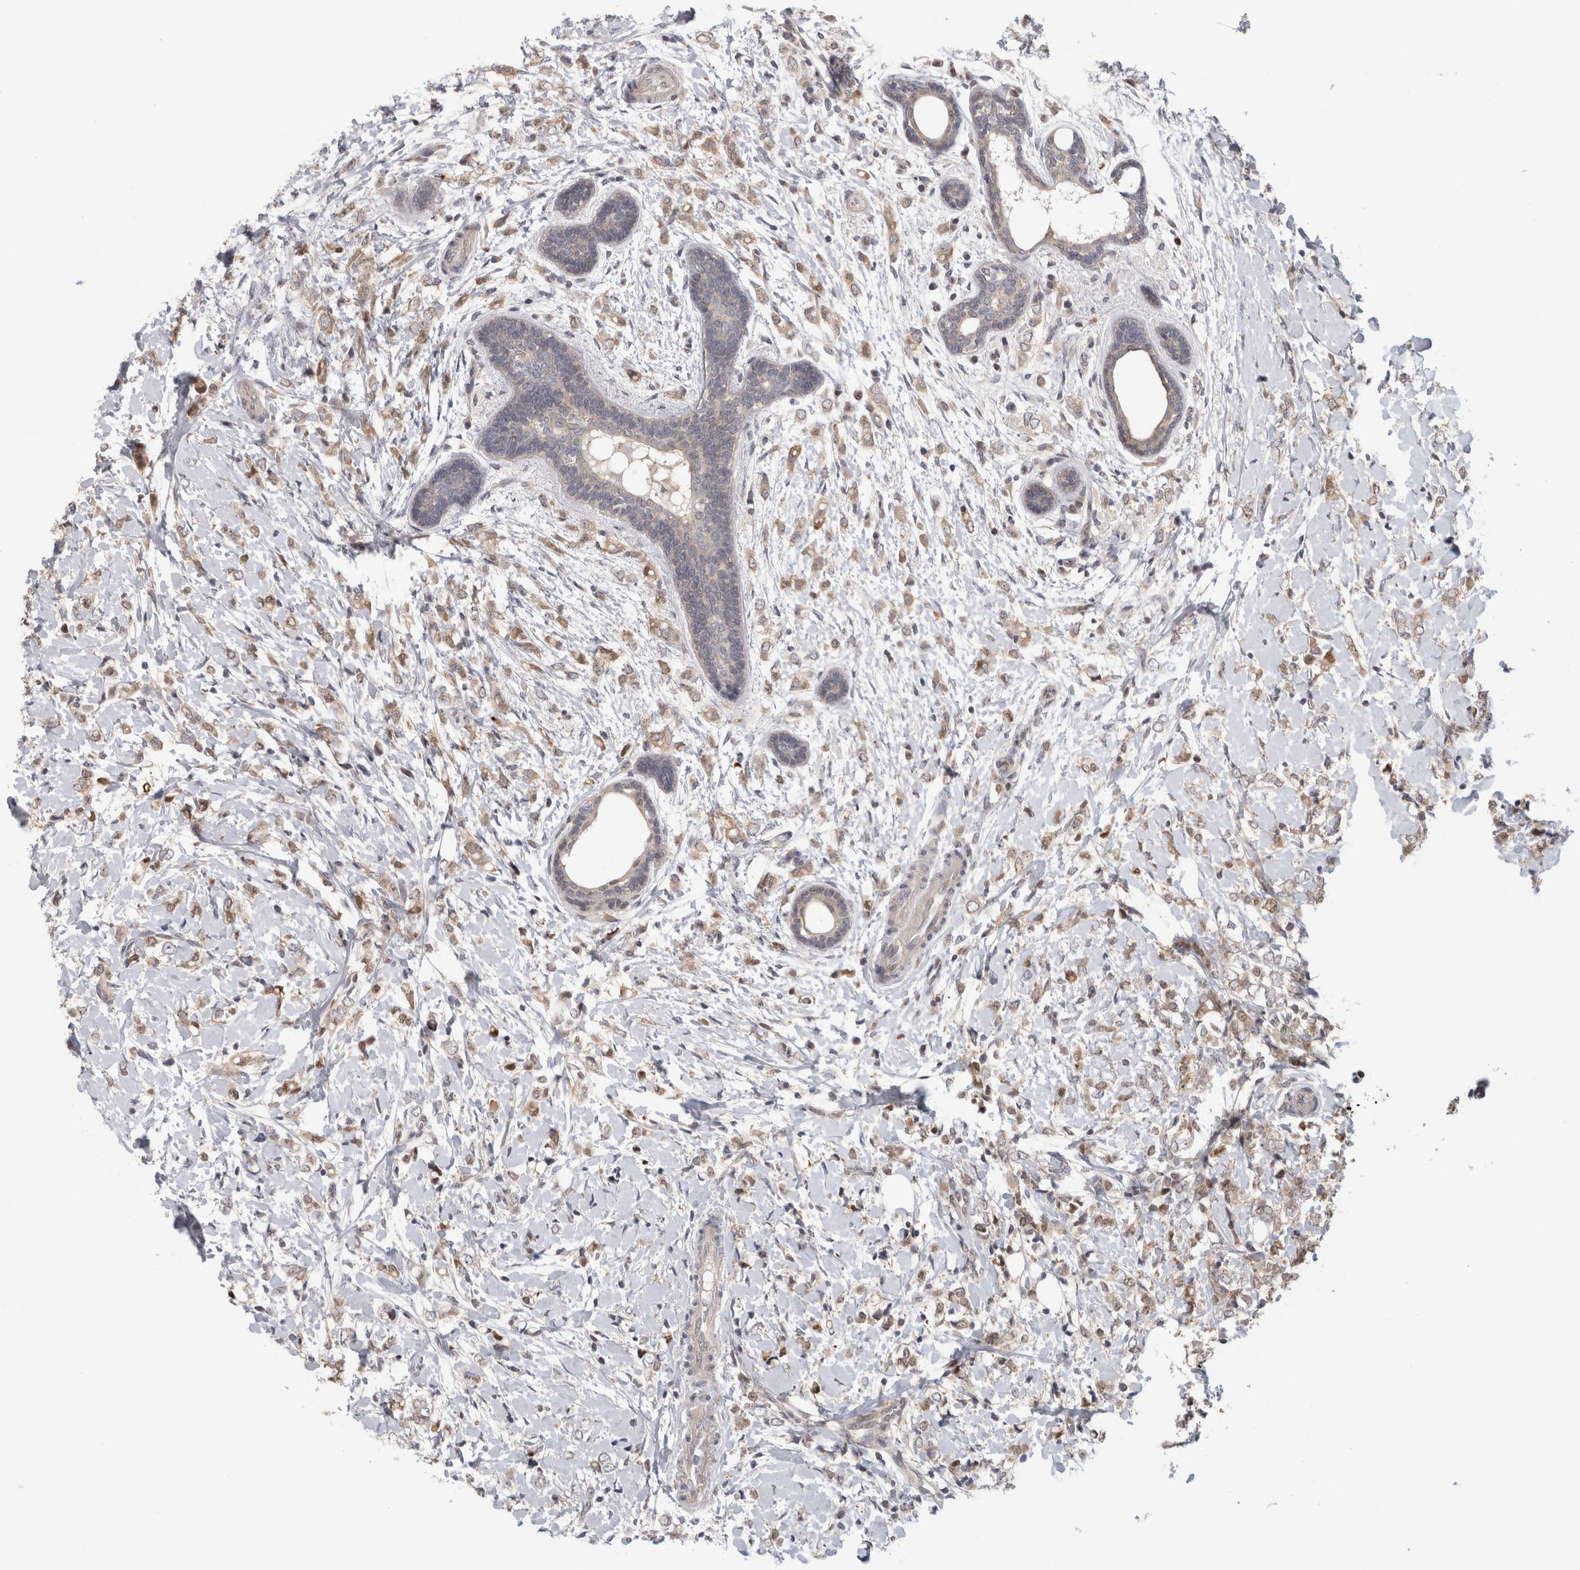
{"staining": {"intensity": "weak", "quantity": ">75%", "location": "cytoplasmic/membranous"}, "tissue": "breast cancer", "cell_type": "Tumor cells", "image_type": "cancer", "snomed": [{"axis": "morphology", "description": "Normal tissue, NOS"}, {"axis": "morphology", "description": "Lobular carcinoma"}, {"axis": "topography", "description": "Breast"}], "caption": "A brown stain highlights weak cytoplasmic/membranous positivity of a protein in breast lobular carcinoma tumor cells.", "gene": "PIGP", "patient": {"sex": "female", "age": 47}}